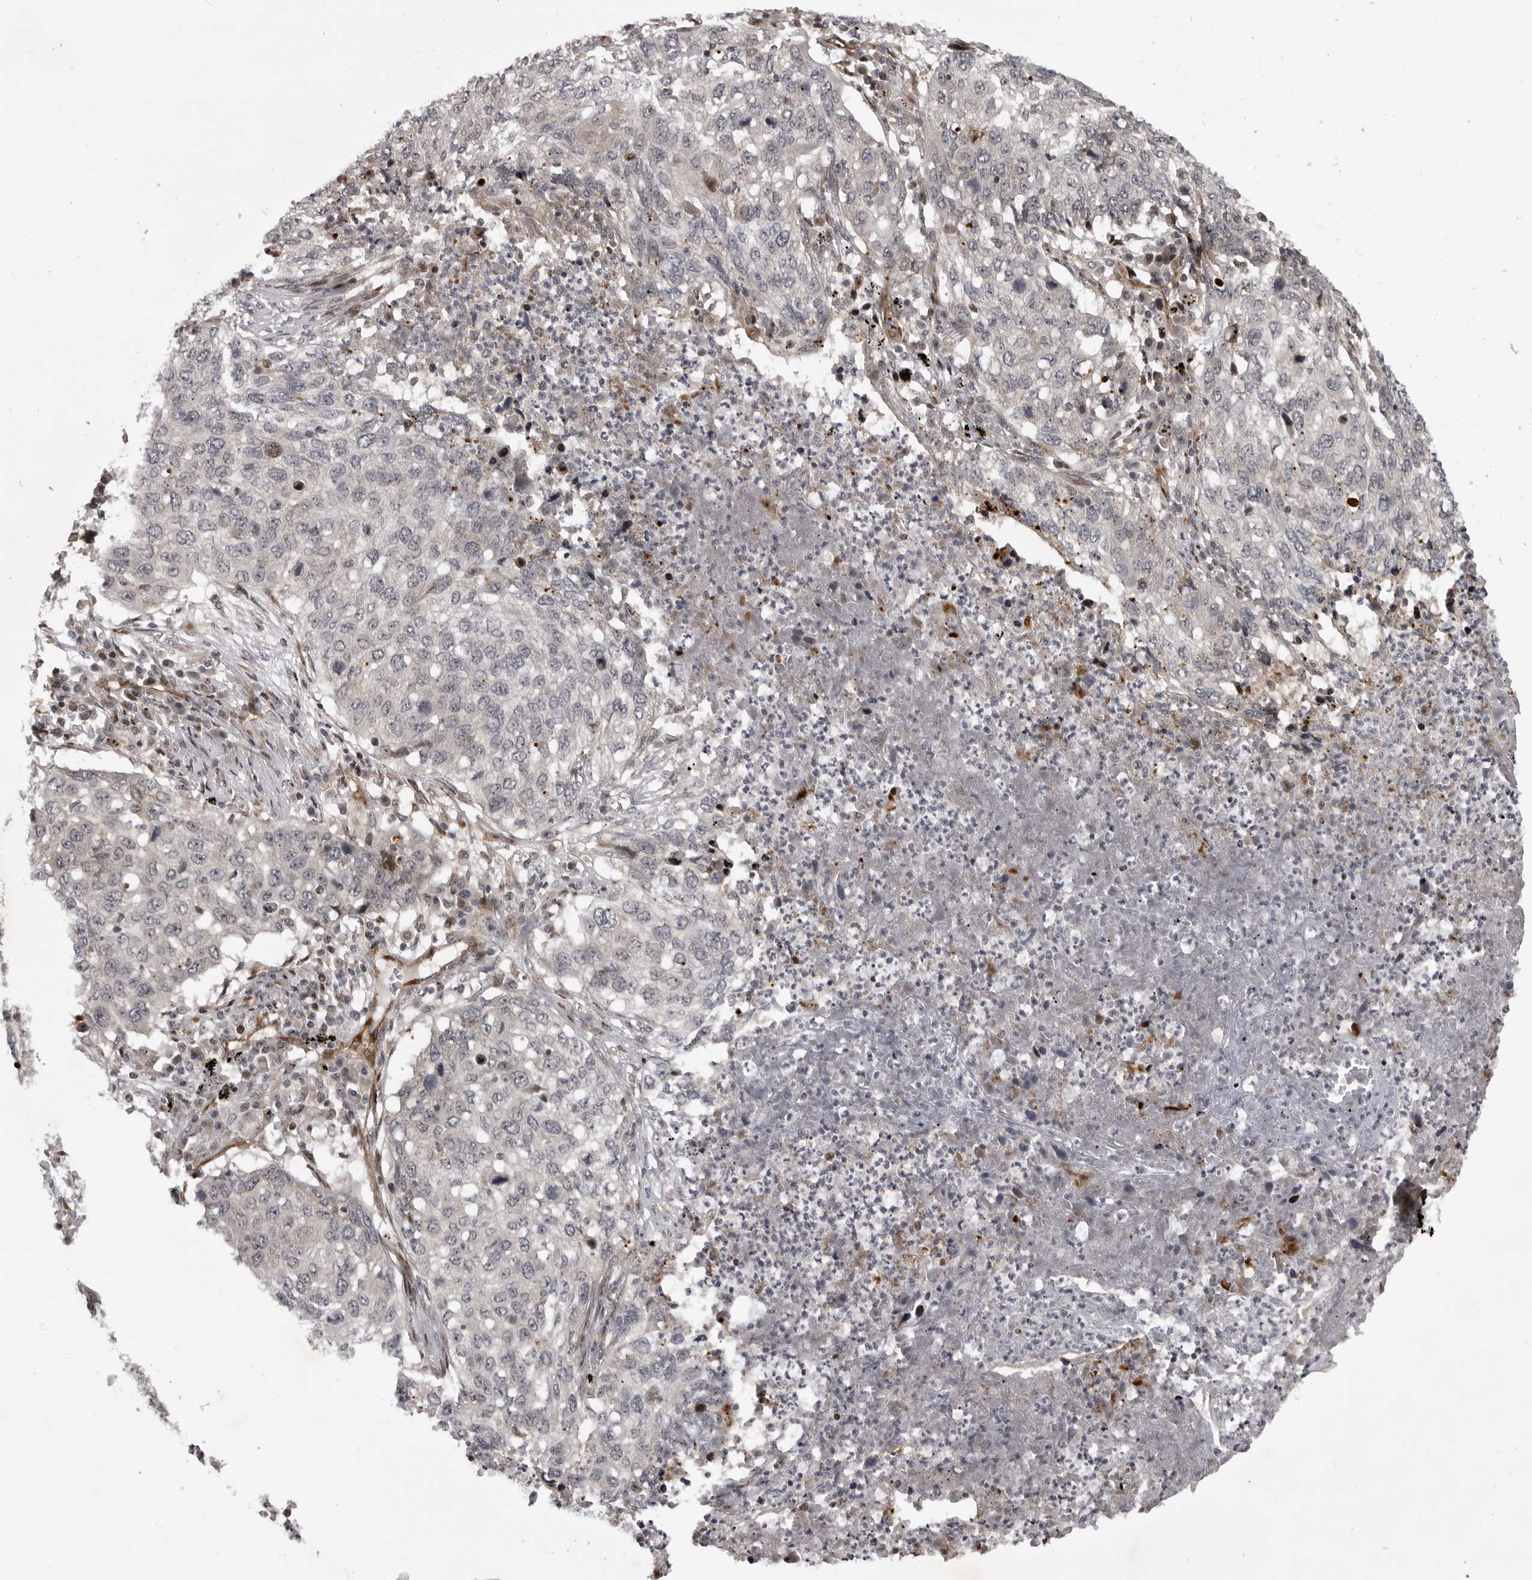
{"staining": {"intensity": "negative", "quantity": "none", "location": "none"}, "tissue": "lung cancer", "cell_type": "Tumor cells", "image_type": "cancer", "snomed": [{"axis": "morphology", "description": "Squamous cell carcinoma, NOS"}, {"axis": "topography", "description": "Lung"}], "caption": "A histopathology image of human squamous cell carcinoma (lung) is negative for staining in tumor cells. (Stains: DAB immunohistochemistry with hematoxylin counter stain, Microscopy: brightfield microscopy at high magnification).", "gene": "ABL1", "patient": {"sex": "female", "age": 63}}